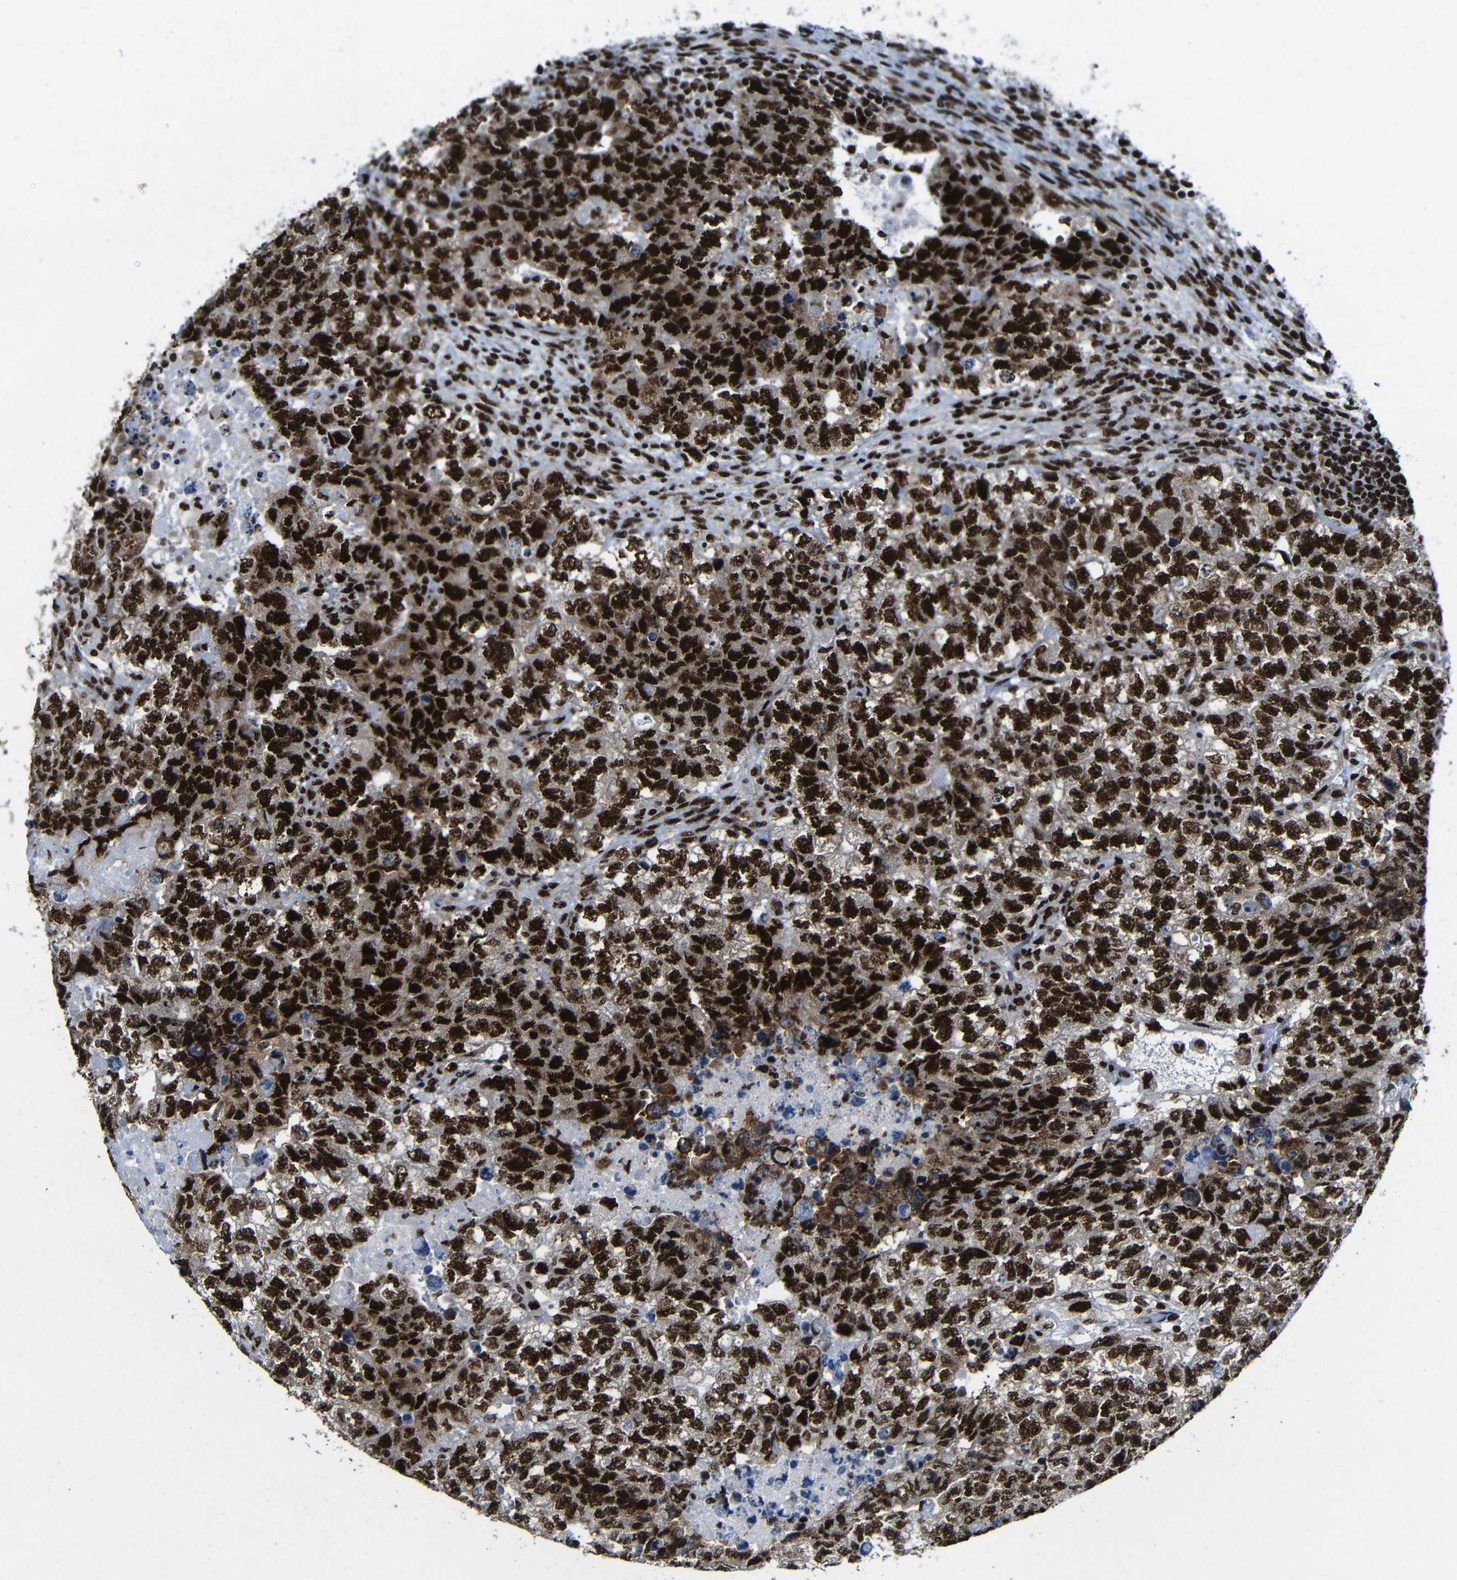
{"staining": {"intensity": "strong", "quantity": ">75%", "location": "nuclear"}, "tissue": "testis cancer", "cell_type": "Tumor cells", "image_type": "cancer", "snomed": [{"axis": "morphology", "description": "Carcinoma, Embryonal, NOS"}, {"axis": "topography", "description": "Testis"}], "caption": "Immunohistochemistry (IHC) photomicrograph of neoplastic tissue: human testis cancer stained using immunohistochemistry reveals high levels of strong protein expression localized specifically in the nuclear of tumor cells, appearing as a nuclear brown color.", "gene": "PTBP1", "patient": {"sex": "male", "age": 36}}